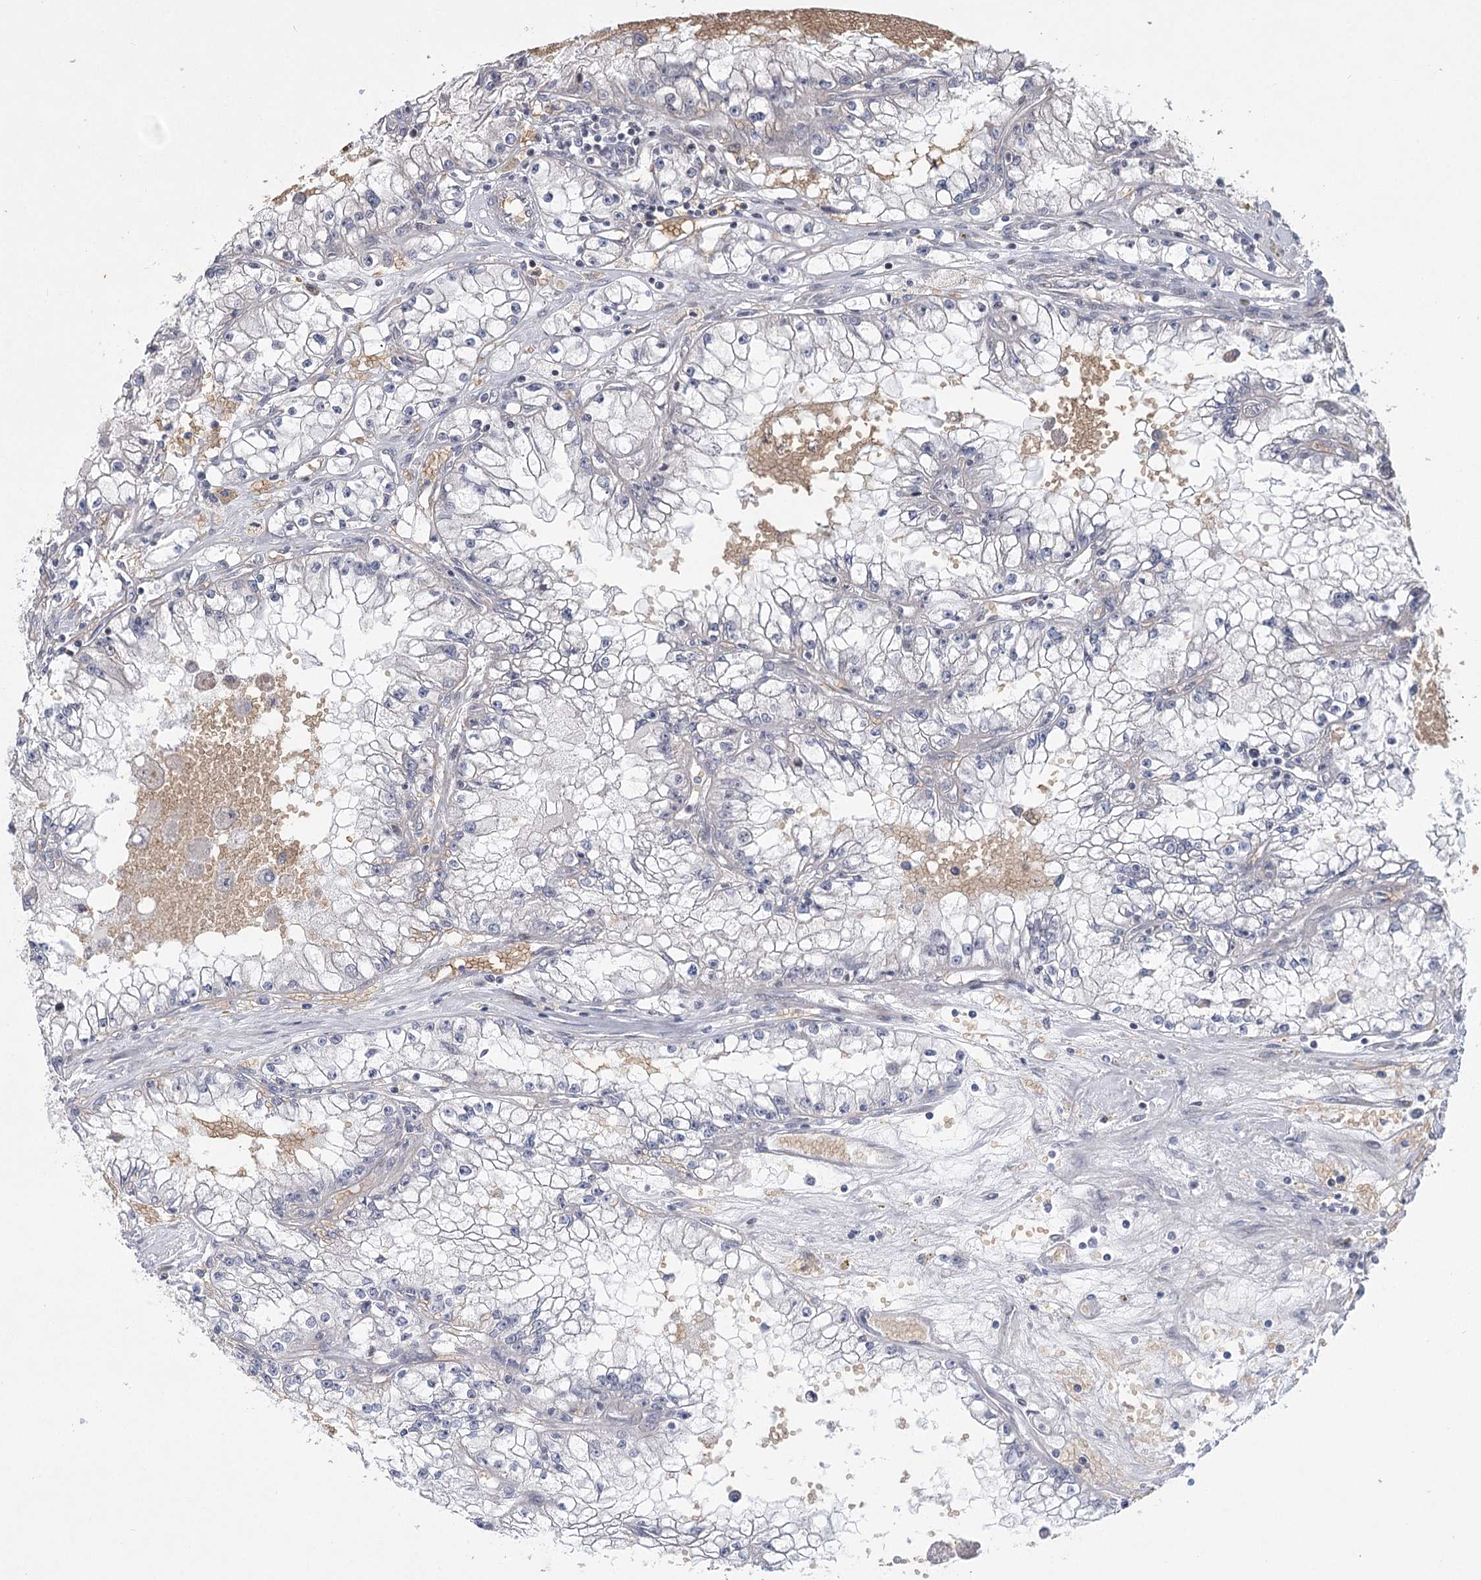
{"staining": {"intensity": "negative", "quantity": "none", "location": "none"}, "tissue": "renal cancer", "cell_type": "Tumor cells", "image_type": "cancer", "snomed": [{"axis": "morphology", "description": "Adenocarcinoma, NOS"}, {"axis": "topography", "description": "Kidney"}], "caption": "A micrograph of adenocarcinoma (renal) stained for a protein reveals no brown staining in tumor cells.", "gene": "NSMCE4A", "patient": {"sex": "male", "age": 56}}